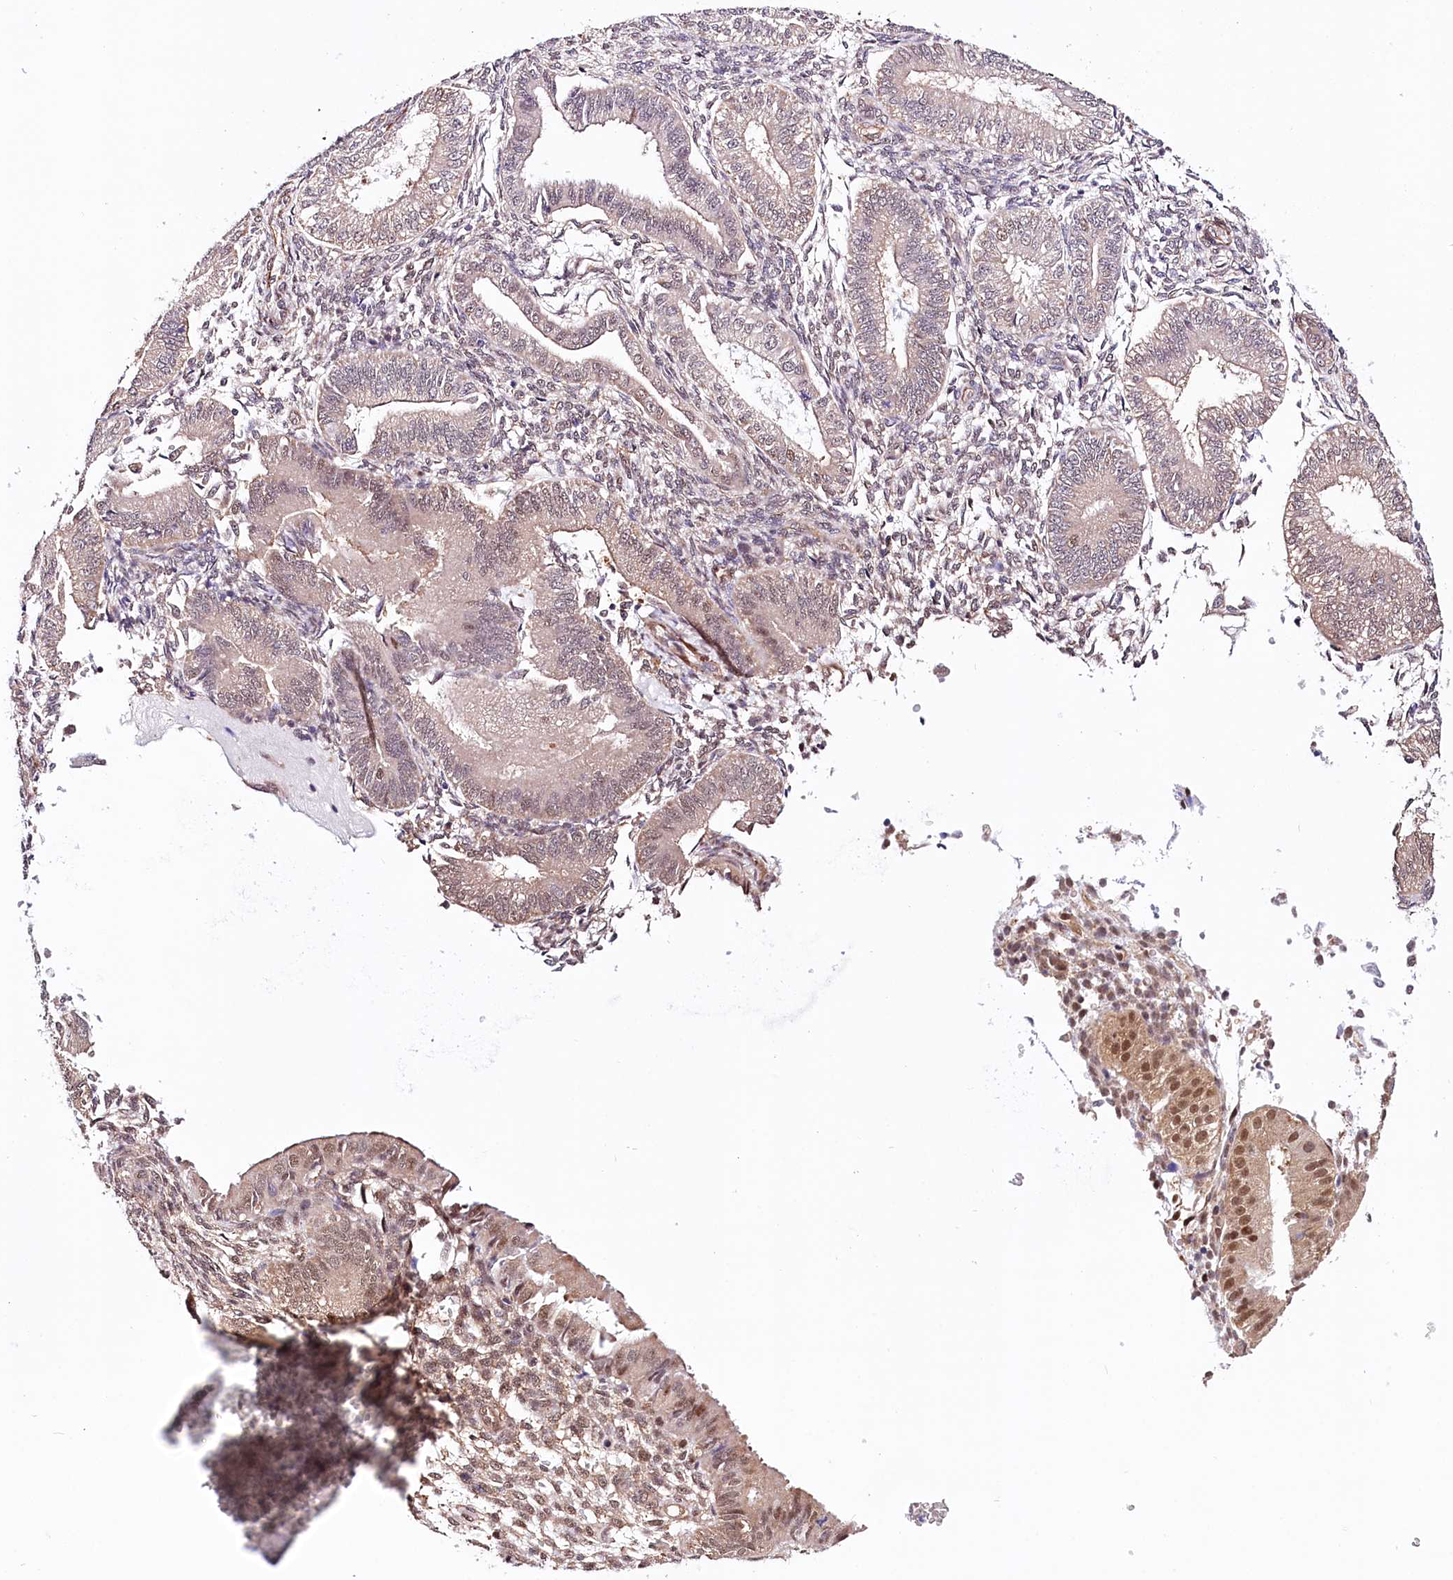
{"staining": {"intensity": "moderate", "quantity": "<25%", "location": "nuclear"}, "tissue": "endometrium", "cell_type": "Cells in endometrial stroma", "image_type": "normal", "snomed": [{"axis": "morphology", "description": "Normal tissue, NOS"}, {"axis": "topography", "description": "Endometrium"}], "caption": "Normal endometrium was stained to show a protein in brown. There is low levels of moderate nuclear staining in approximately <25% of cells in endometrial stroma.", "gene": "PPP2R5B", "patient": {"sex": "female", "age": 39}}